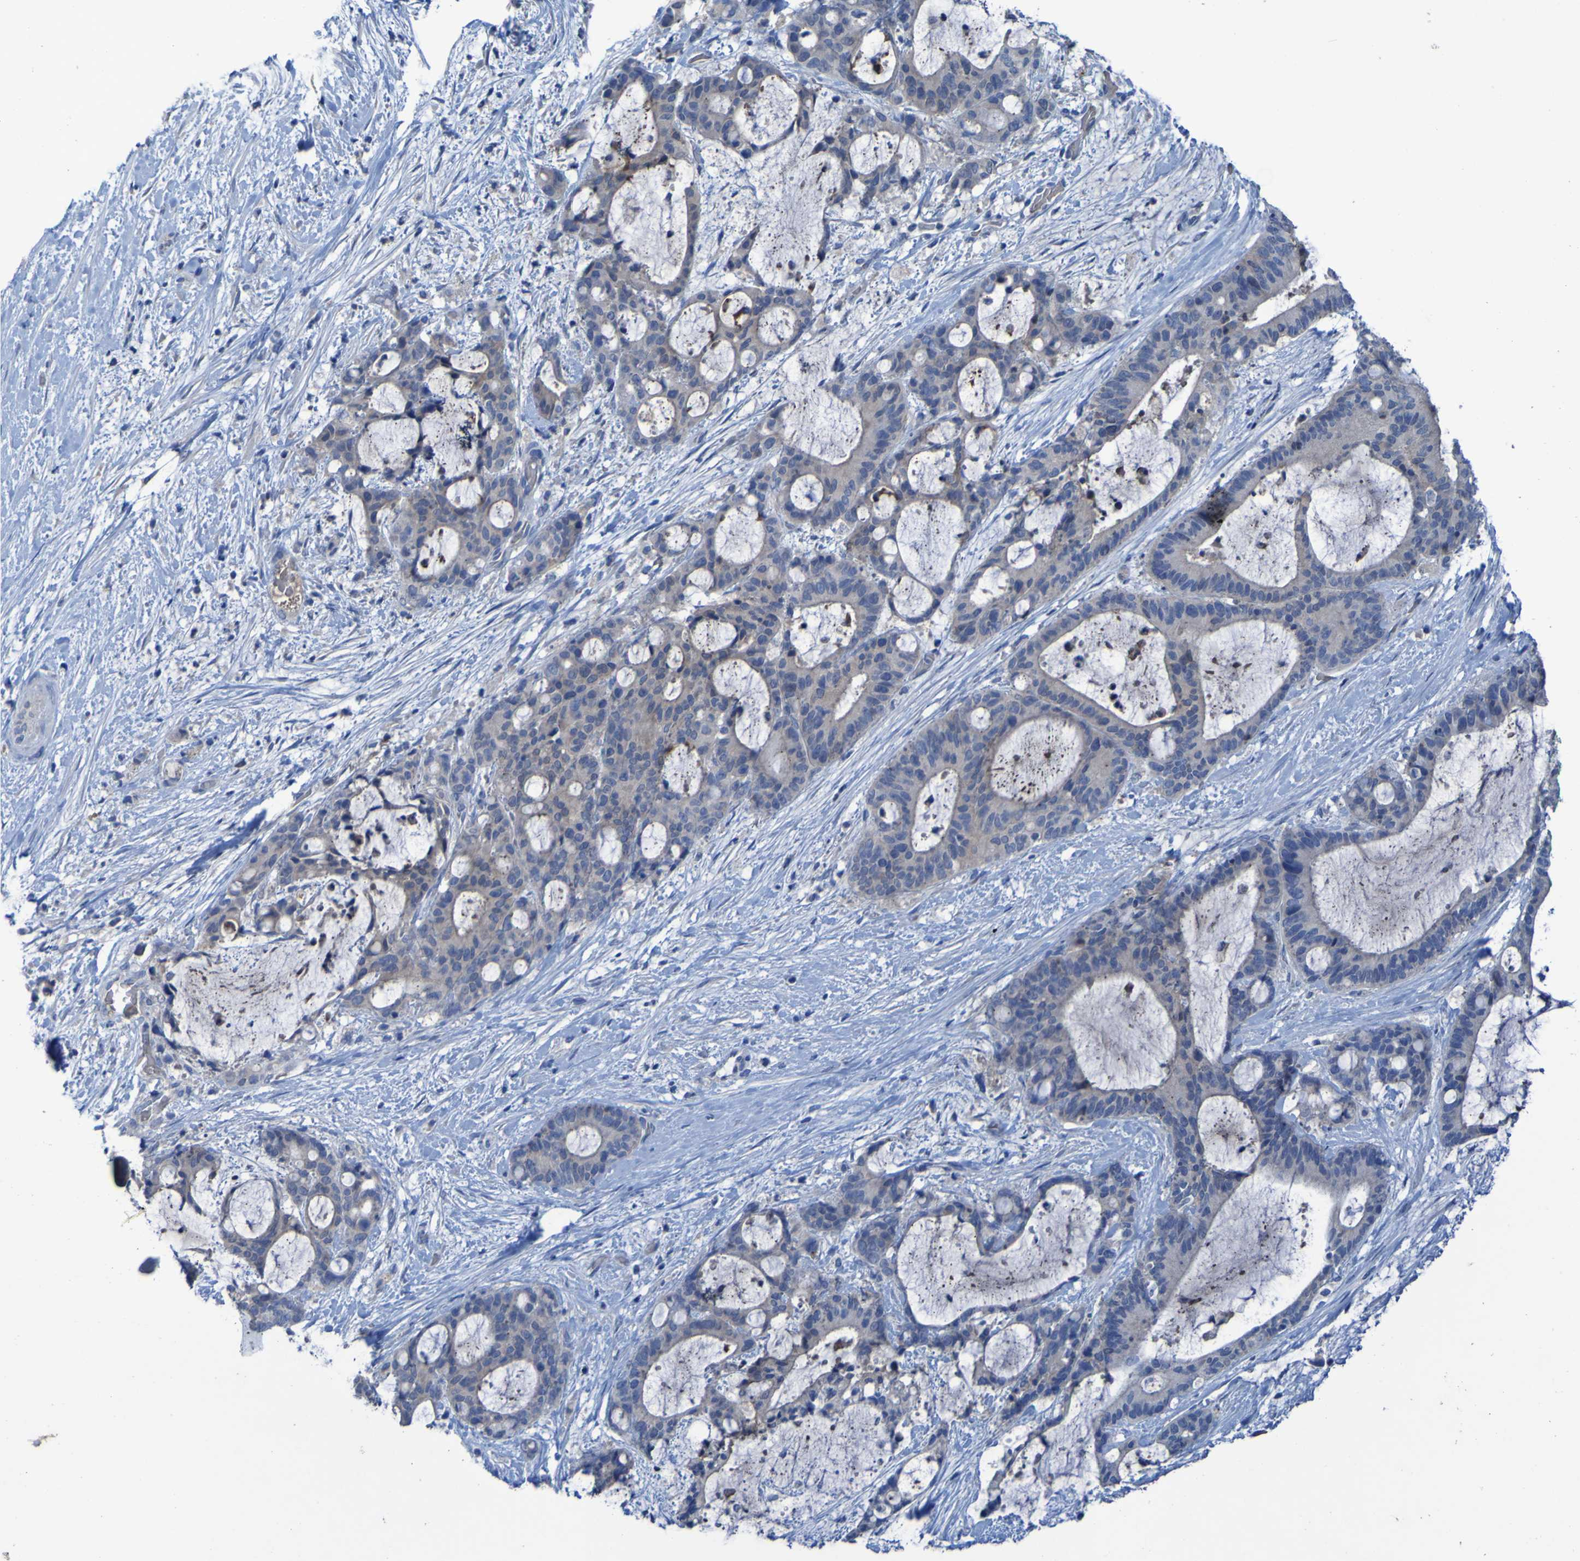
{"staining": {"intensity": "negative", "quantity": "none", "location": "none"}, "tissue": "liver cancer", "cell_type": "Tumor cells", "image_type": "cancer", "snomed": [{"axis": "morphology", "description": "Cholangiocarcinoma"}, {"axis": "topography", "description": "Liver"}], "caption": "Photomicrograph shows no significant protein staining in tumor cells of liver cancer (cholangiocarcinoma). Brightfield microscopy of IHC stained with DAB (brown) and hematoxylin (blue), captured at high magnification.", "gene": "SGK2", "patient": {"sex": "female", "age": 73}}